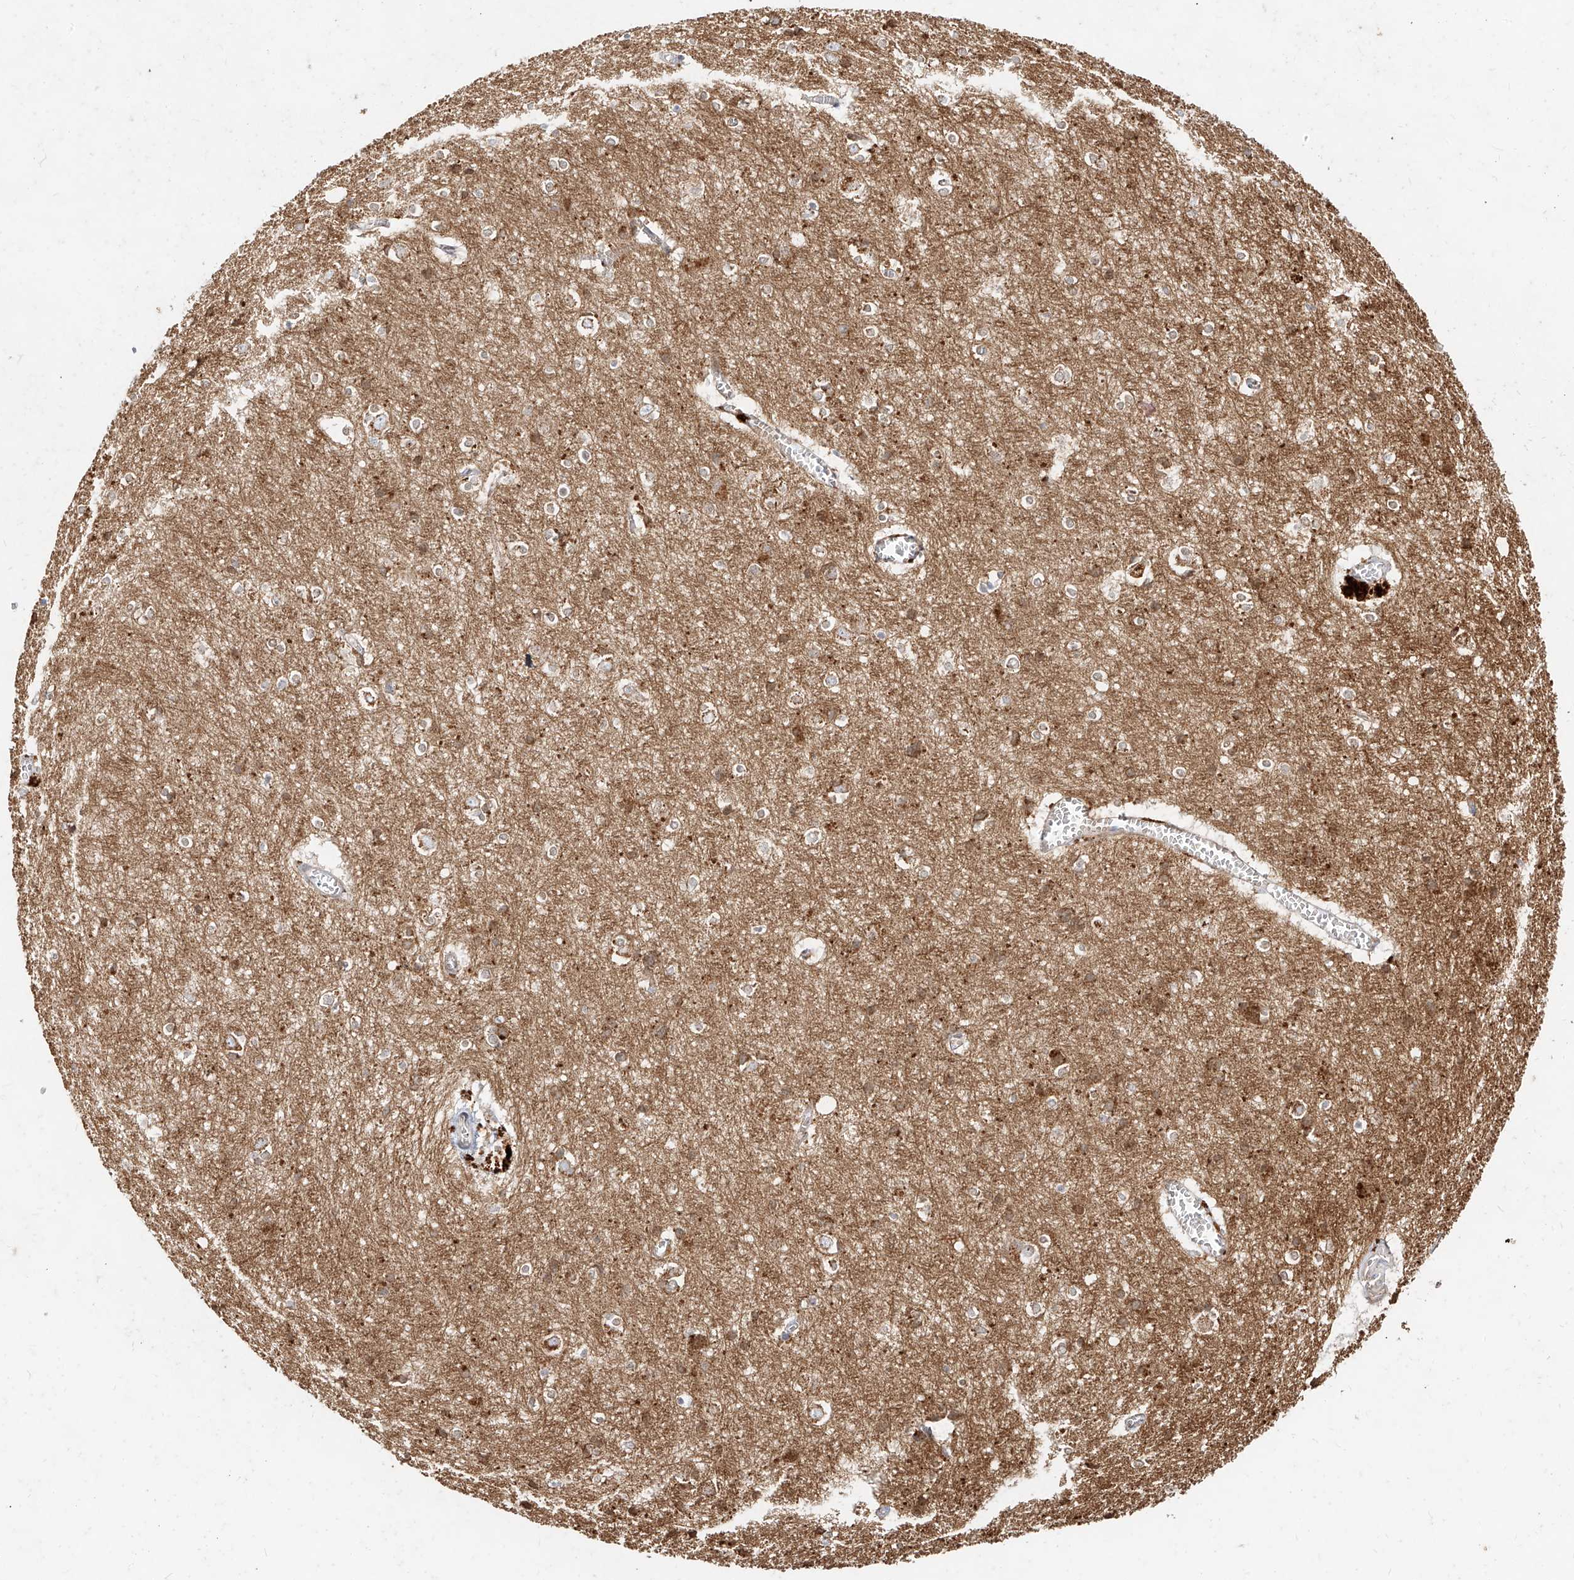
{"staining": {"intensity": "moderate", "quantity": "<25%", "location": "cytoplasmic/membranous"}, "tissue": "cerebral cortex", "cell_type": "Endothelial cells", "image_type": "normal", "snomed": [{"axis": "morphology", "description": "Normal tissue, NOS"}, {"axis": "topography", "description": "Cerebral cortex"}], "caption": "DAB immunohistochemical staining of unremarkable human cerebral cortex exhibits moderate cytoplasmic/membranous protein expression in approximately <25% of endothelial cells. The protein of interest is stained brown, and the nuclei are stained in blue (DAB (3,3'-diaminobenzidine) IHC with brightfield microscopy, high magnification).", "gene": "MTX2", "patient": {"sex": "male", "age": 54}}